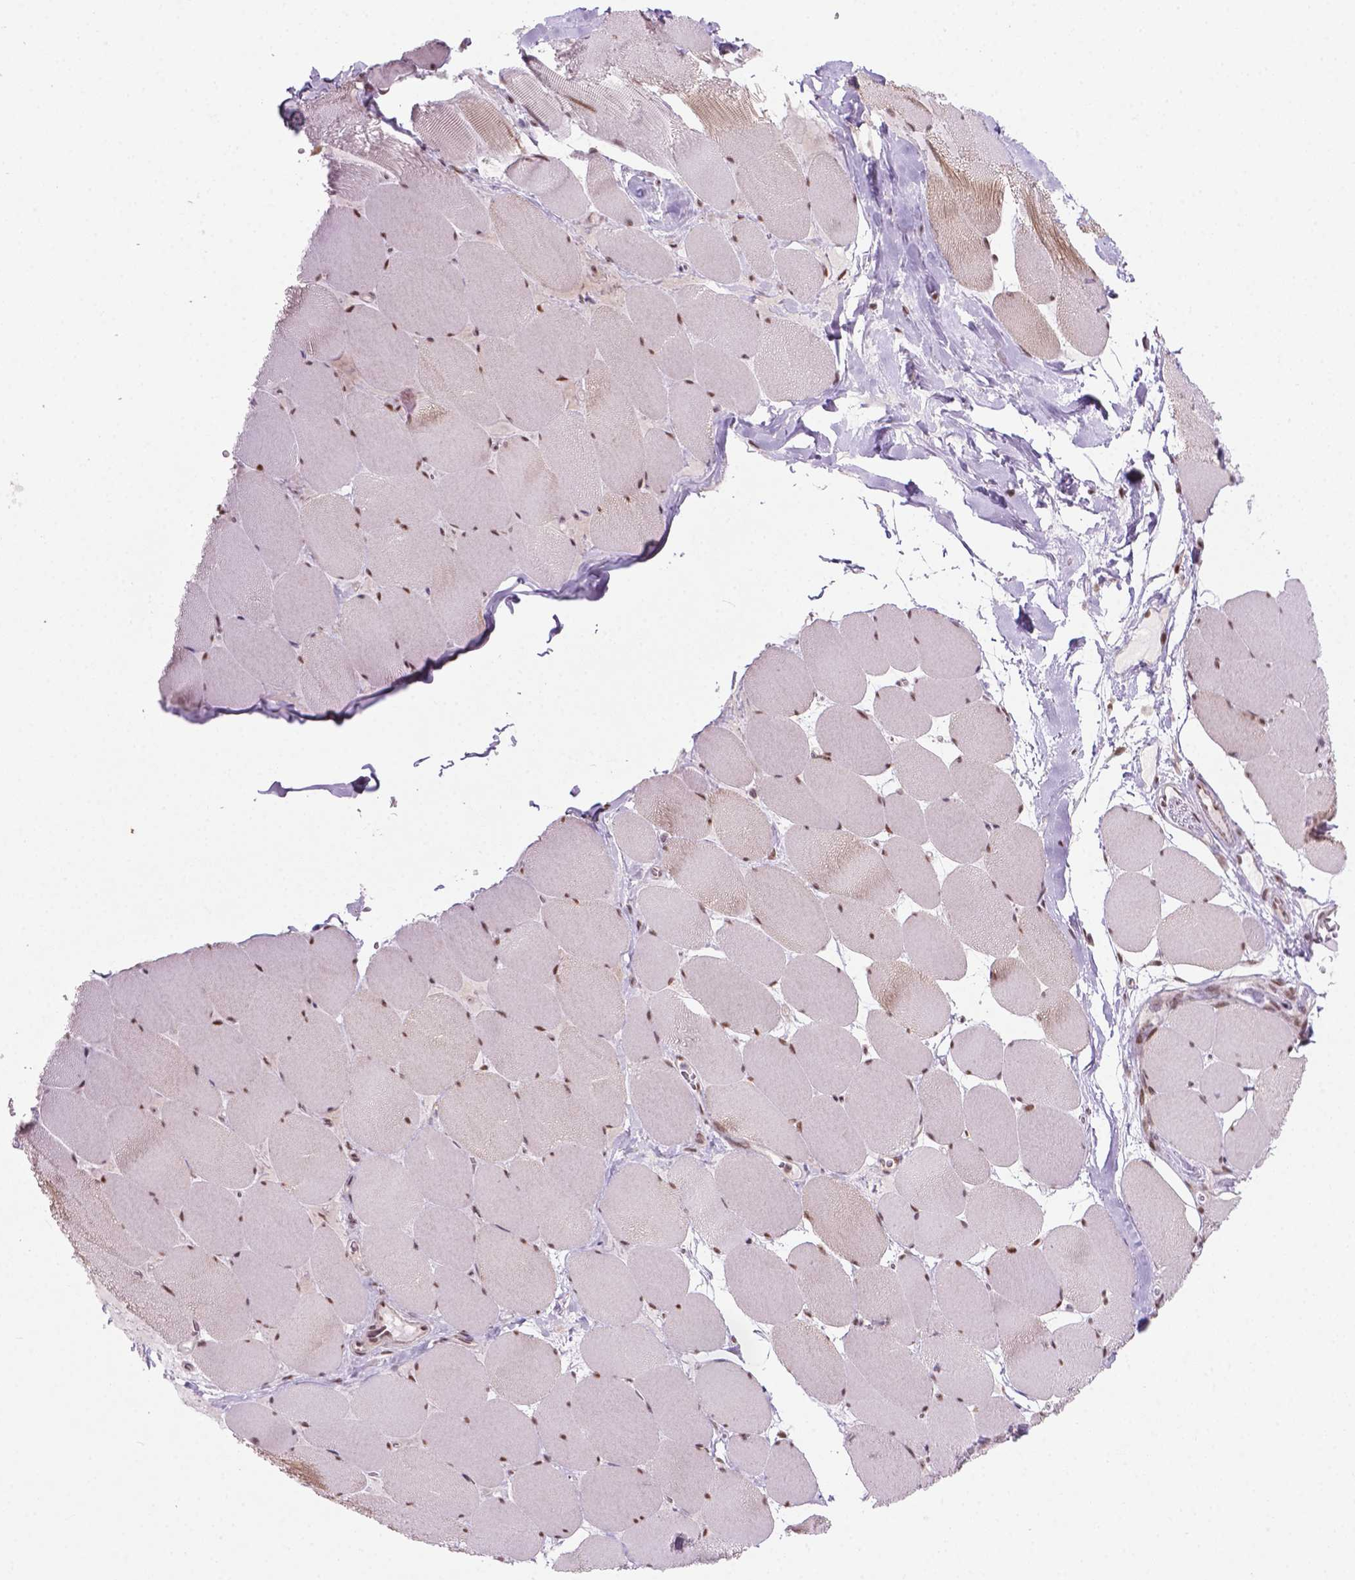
{"staining": {"intensity": "moderate", "quantity": "25%-75%", "location": "nuclear"}, "tissue": "skeletal muscle", "cell_type": "Myocytes", "image_type": "normal", "snomed": [{"axis": "morphology", "description": "Normal tissue, NOS"}, {"axis": "topography", "description": "Skeletal muscle"}], "caption": "Protein positivity by immunohistochemistry (IHC) demonstrates moderate nuclear expression in about 25%-75% of myocytes in unremarkable skeletal muscle.", "gene": "PHAX", "patient": {"sex": "female", "age": 75}}